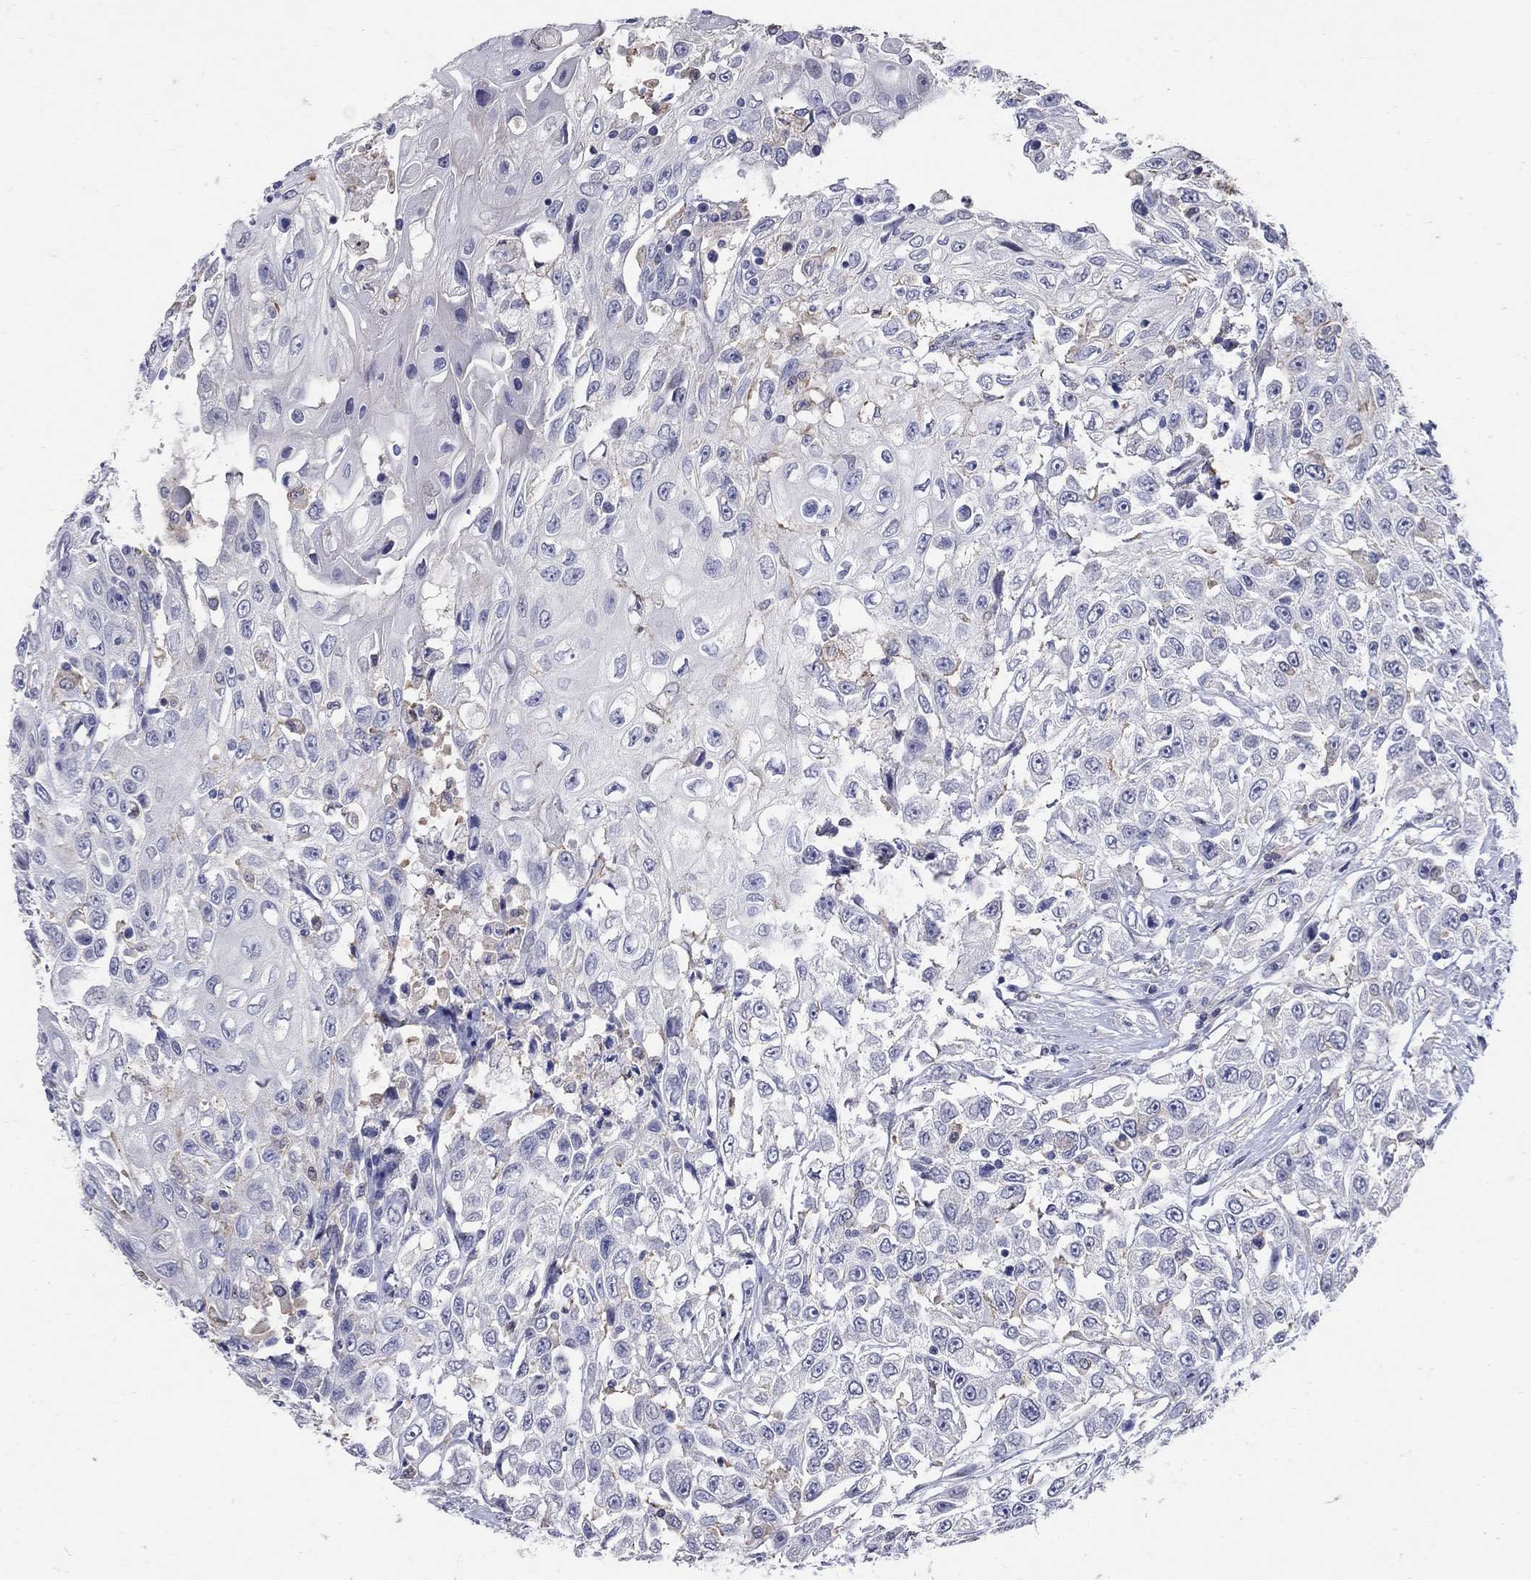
{"staining": {"intensity": "negative", "quantity": "none", "location": "none"}, "tissue": "urothelial cancer", "cell_type": "Tumor cells", "image_type": "cancer", "snomed": [{"axis": "morphology", "description": "Urothelial carcinoma, High grade"}, {"axis": "topography", "description": "Urinary bladder"}], "caption": "The image demonstrates no significant expression in tumor cells of high-grade urothelial carcinoma. The staining was performed using DAB to visualize the protein expression in brown, while the nuclei were stained in blue with hematoxylin (Magnification: 20x).", "gene": "CETN1", "patient": {"sex": "female", "age": 56}}